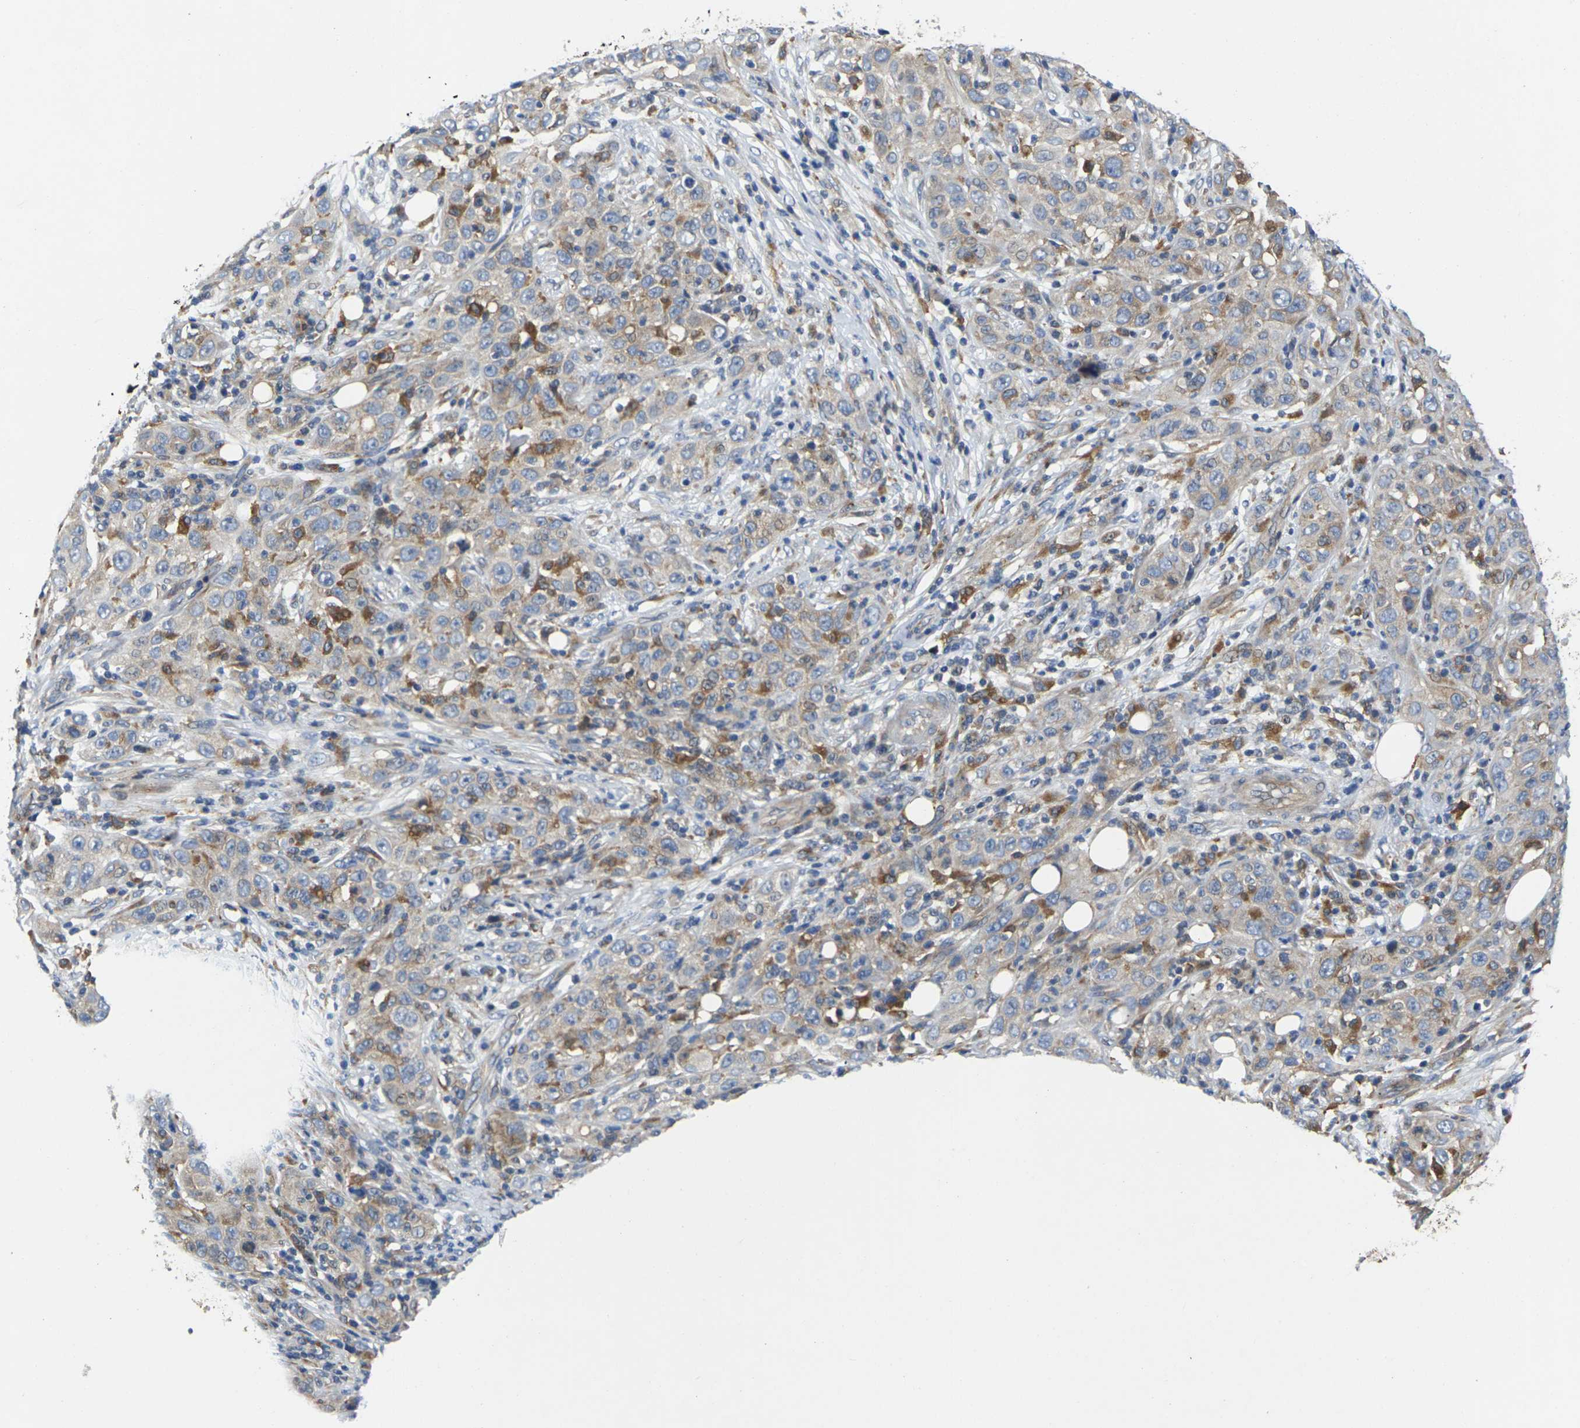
{"staining": {"intensity": "weak", "quantity": "<25%", "location": "cytoplasmic/membranous"}, "tissue": "skin cancer", "cell_type": "Tumor cells", "image_type": "cancer", "snomed": [{"axis": "morphology", "description": "Squamous cell carcinoma, NOS"}, {"axis": "topography", "description": "Skin"}], "caption": "IHC image of neoplastic tissue: squamous cell carcinoma (skin) stained with DAB displays no significant protein expression in tumor cells.", "gene": "SCNN1A", "patient": {"sex": "female", "age": 88}}